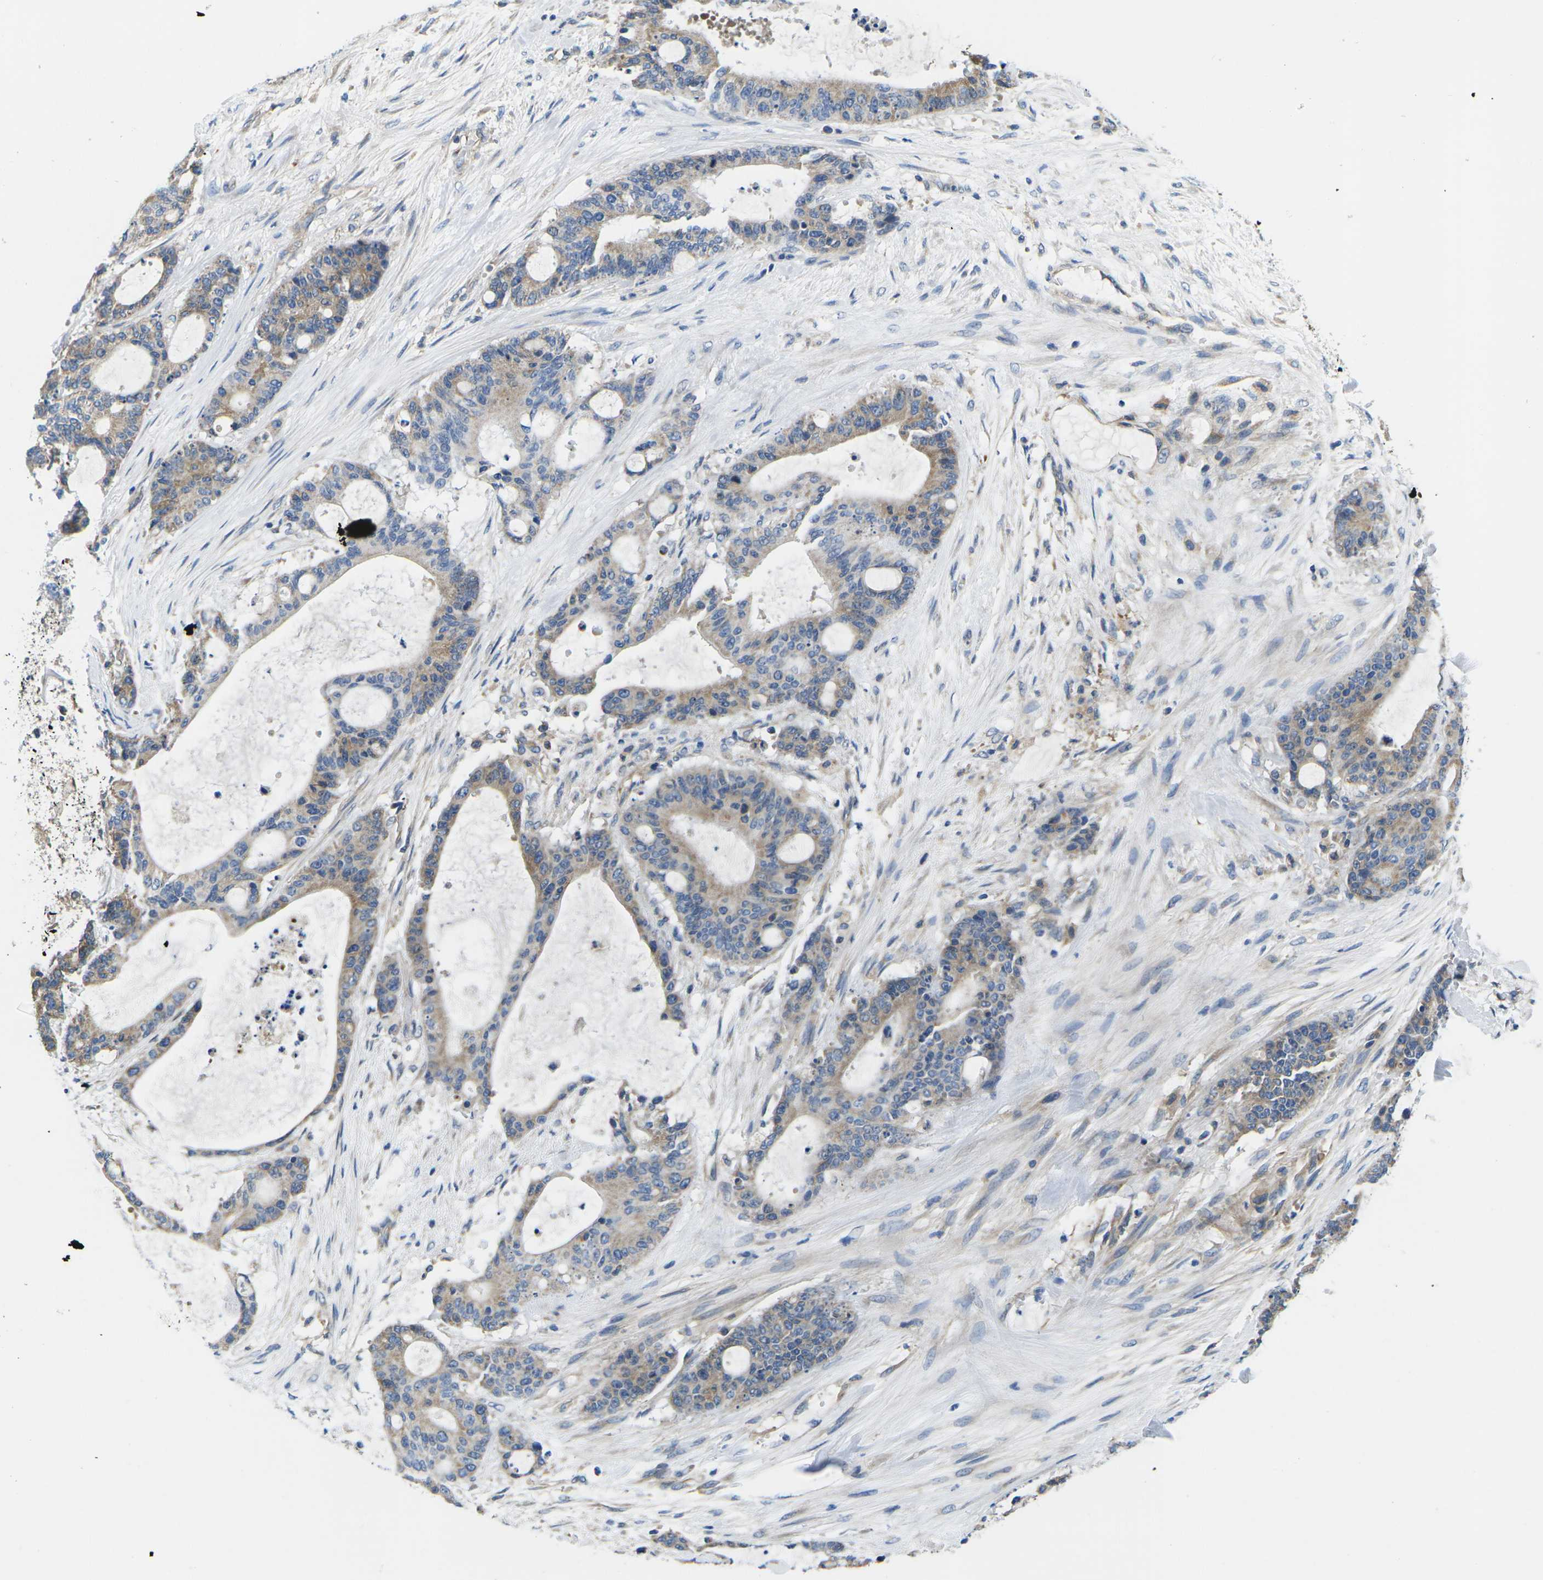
{"staining": {"intensity": "moderate", "quantity": "25%-75%", "location": "cytoplasmic/membranous"}, "tissue": "liver cancer", "cell_type": "Tumor cells", "image_type": "cancer", "snomed": [{"axis": "morphology", "description": "Cholangiocarcinoma"}, {"axis": "topography", "description": "Liver"}], "caption": "DAB (3,3'-diaminobenzidine) immunohistochemical staining of human liver cholangiocarcinoma exhibits moderate cytoplasmic/membranous protein positivity in approximately 25%-75% of tumor cells.", "gene": "TMEFF2", "patient": {"sex": "female", "age": 73}}